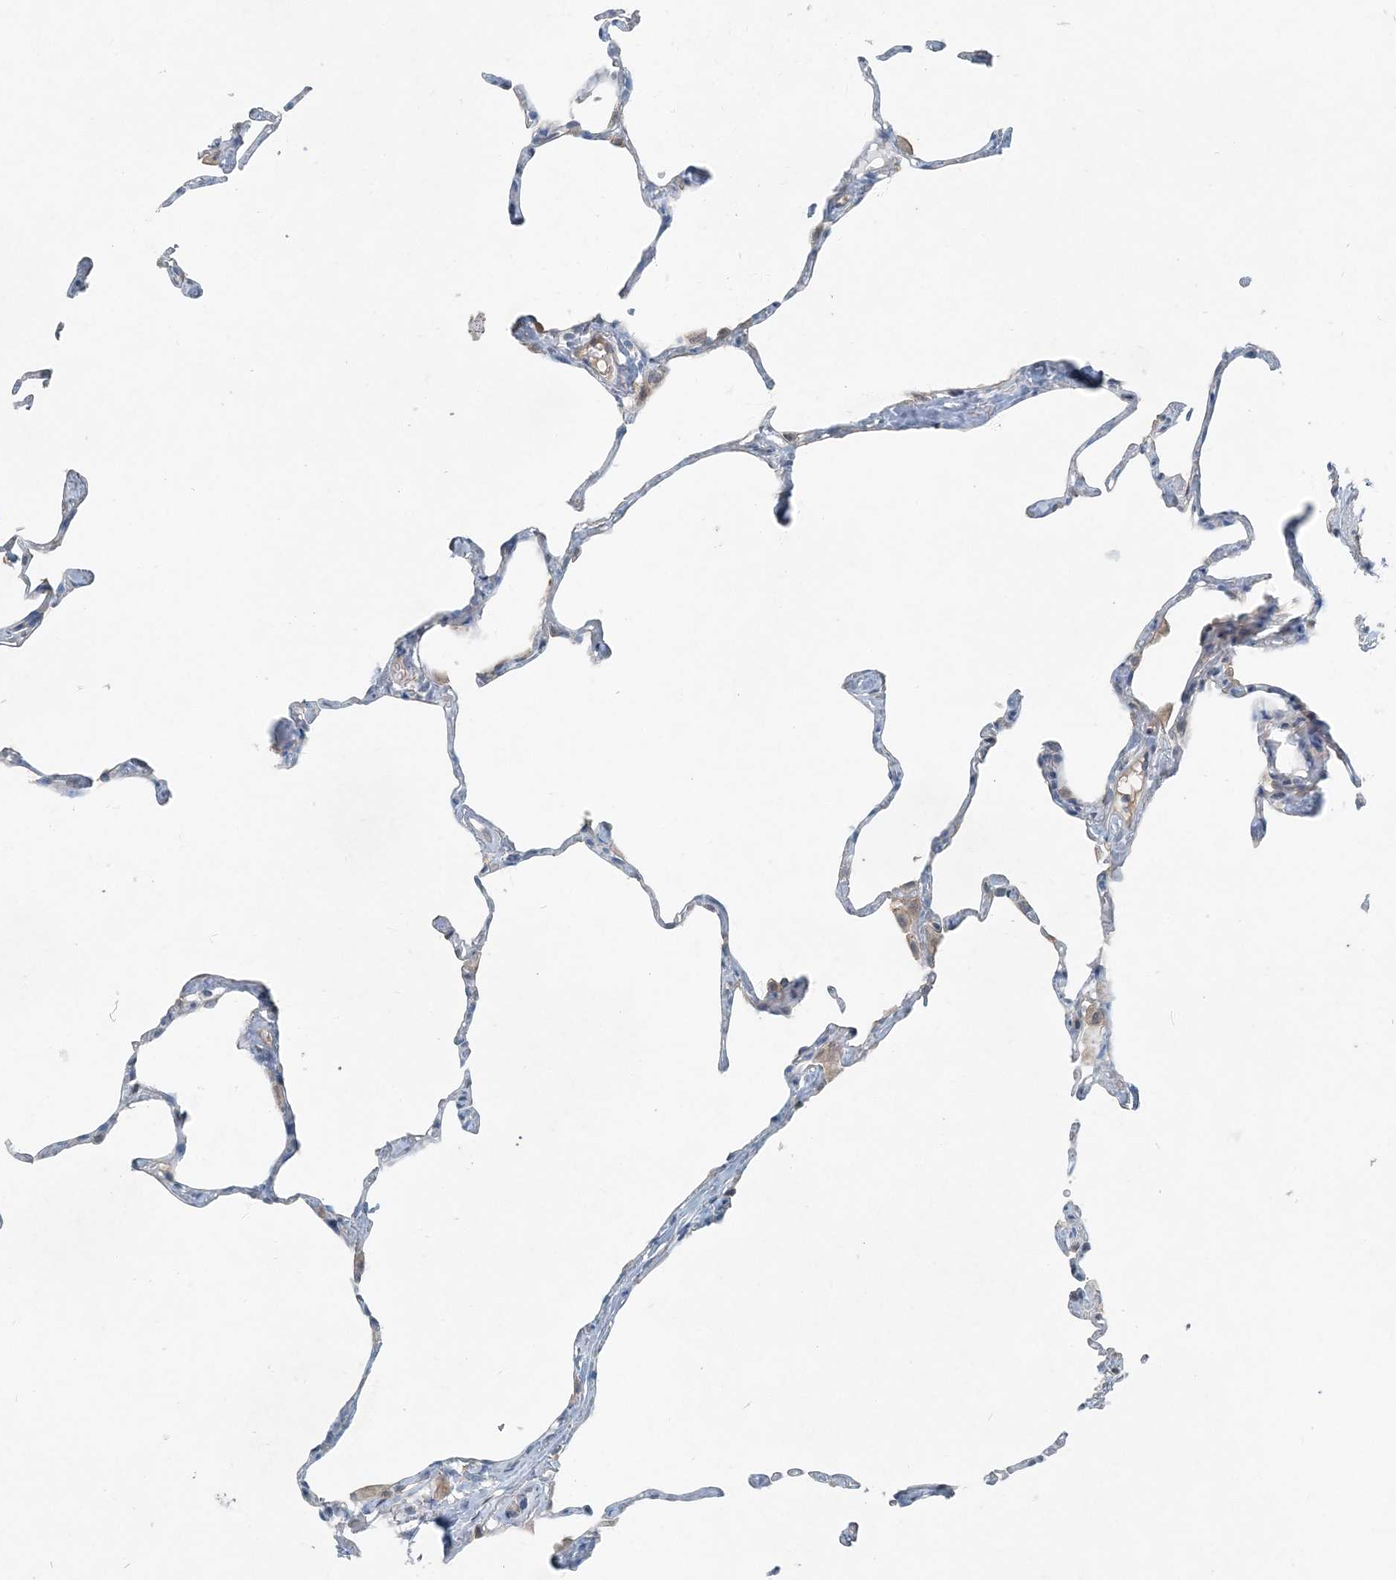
{"staining": {"intensity": "negative", "quantity": "none", "location": "none"}, "tissue": "lung", "cell_type": "Alveolar cells", "image_type": "normal", "snomed": [{"axis": "morphology", "description": "Normal tissue, NOS"}, {"axis": "topography", "description": "Lung"}], "caption": "This is an IHC histopathology image of benign lung. There is no expression in alveolar cells.", "gene": "ARMH1", "patient": {"sex": "male", "age": 65}}